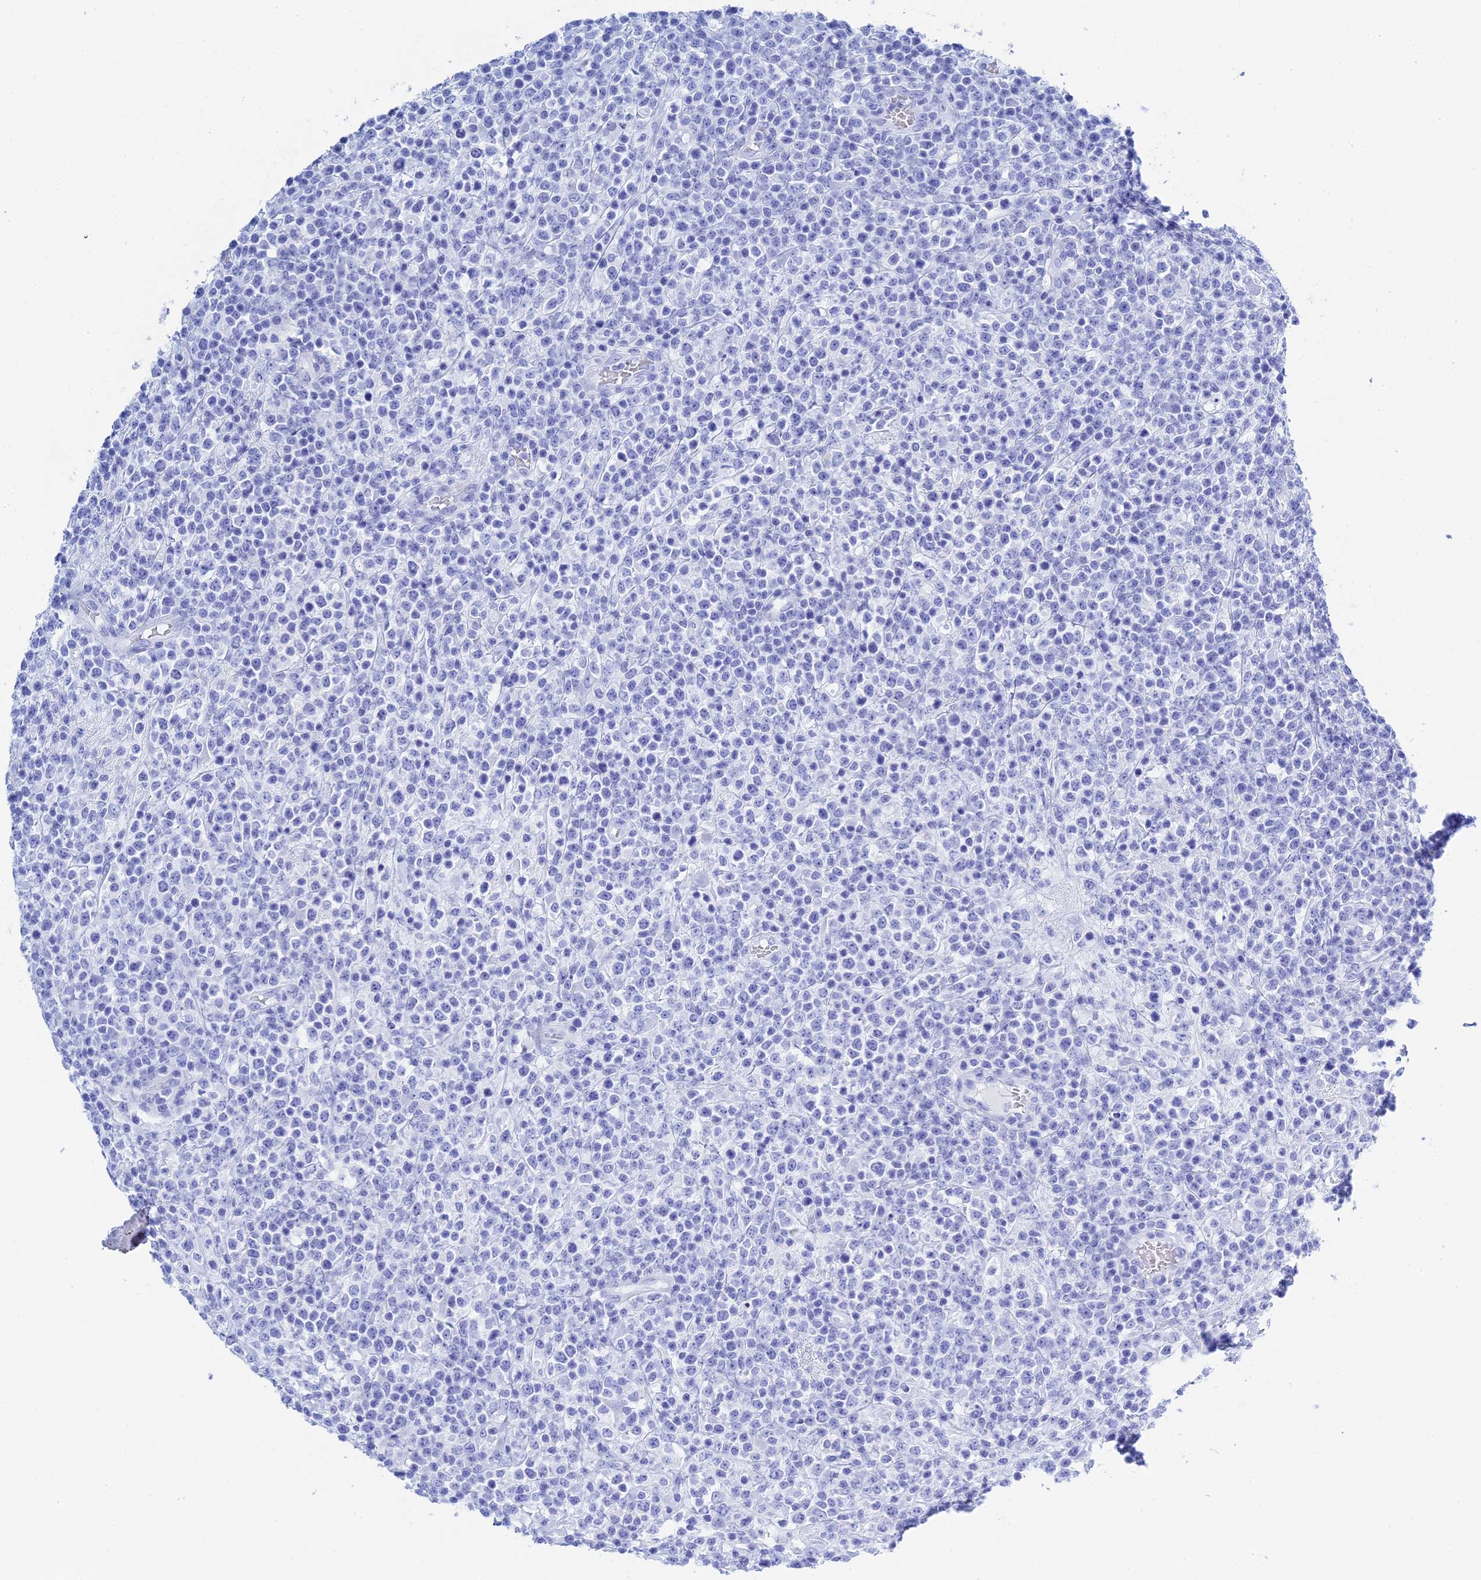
{"staining": {"intensity": "negative", "quantity": "none", "location": "none"}, "tissue": "lymphoma", "cell_type": "Tumor cells", "image_type": "cancer", "snomed": [{"axis": "morphology", "description": "Malignant lymphoma, non-Hodgkin's type, High grade"}, {"axis": "topography", "description": "Colon"}], "caption": "High-grade malignant lymphoma, non-Hodgkin's type was stained to show a protein in brown. There is no significant staining in tumor cells. (Brightfield microscopy of DAB immunohistochemistry at high magnification).", "gene": "TEX101", "patient": {"sex": "female", "age": 53}}